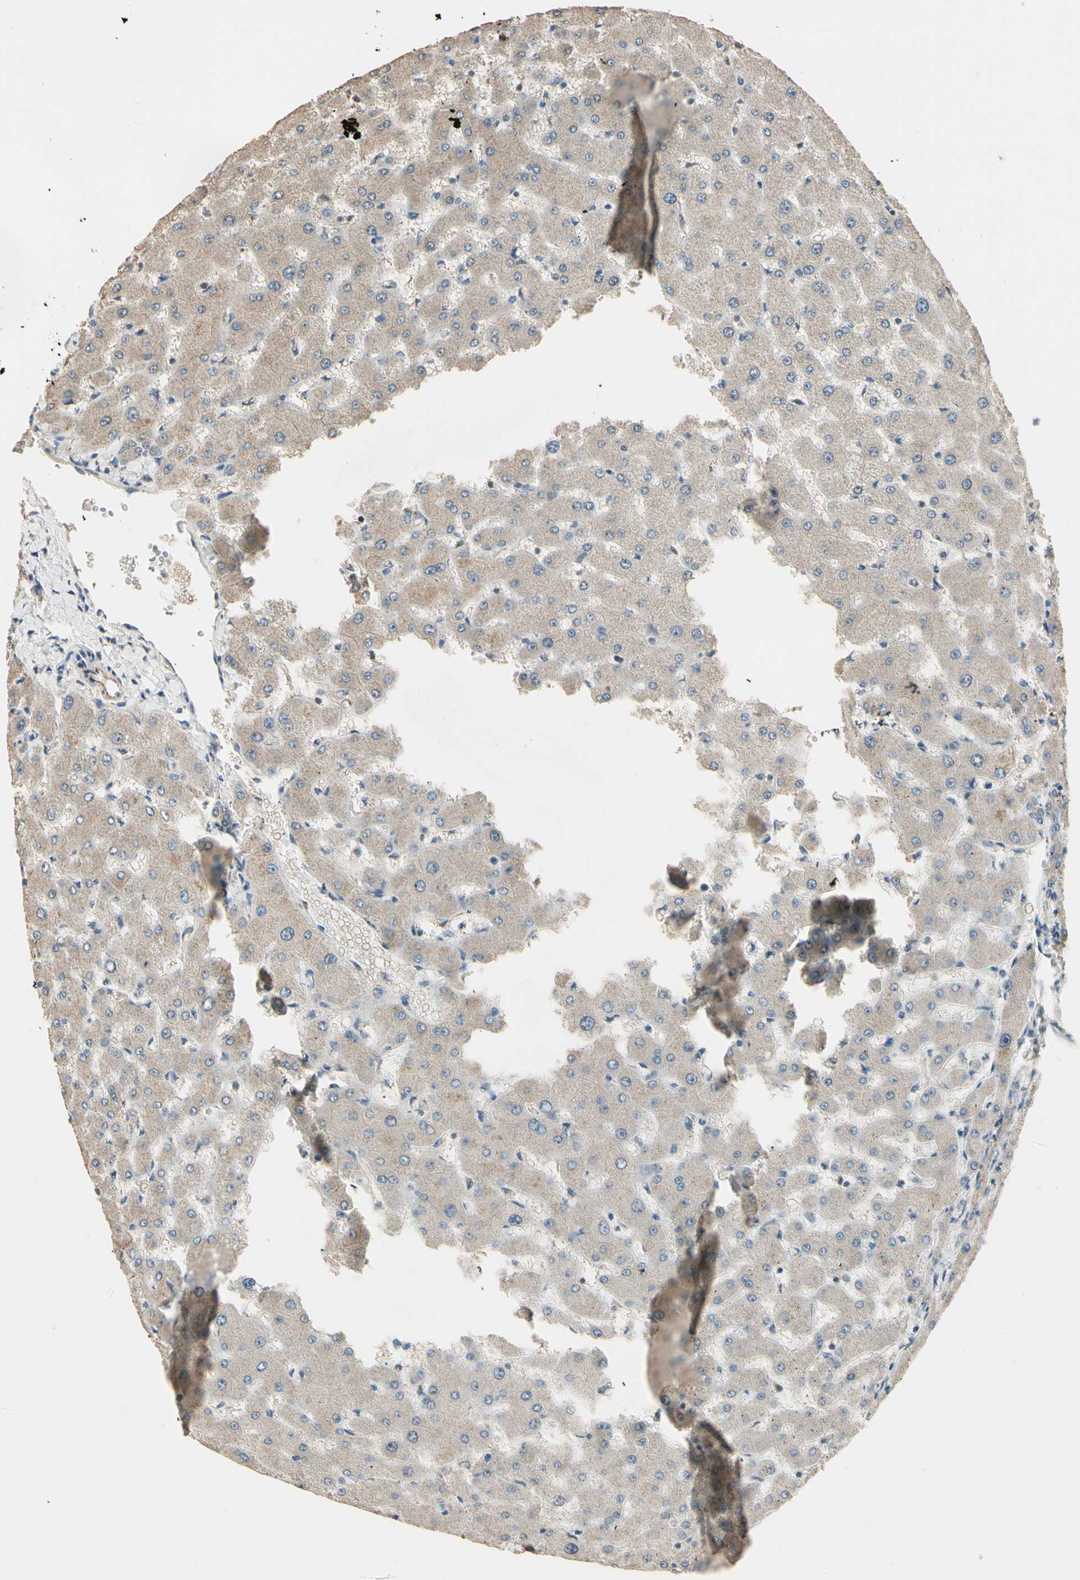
{"staining": {"intensity": "weak", "quantity": ">75%", "location": "cytoplasmic/membranous"}, "tissue": "liver", "cell_type": "Cholangiocytes", "image_type": "normal", "snomed": [{"axis": "morphology", "description": "Normal tissue, NOS"}, {"axis": "topography", "description": "Liver"}], "caption": "Benign liver displays weak cytoplasmic/membranous expression in about >75% of cholangiocytes, visualized by immunohistochemistry.", "gene": "AKAP9", "patient": {"sex": "female", "age": 63}}